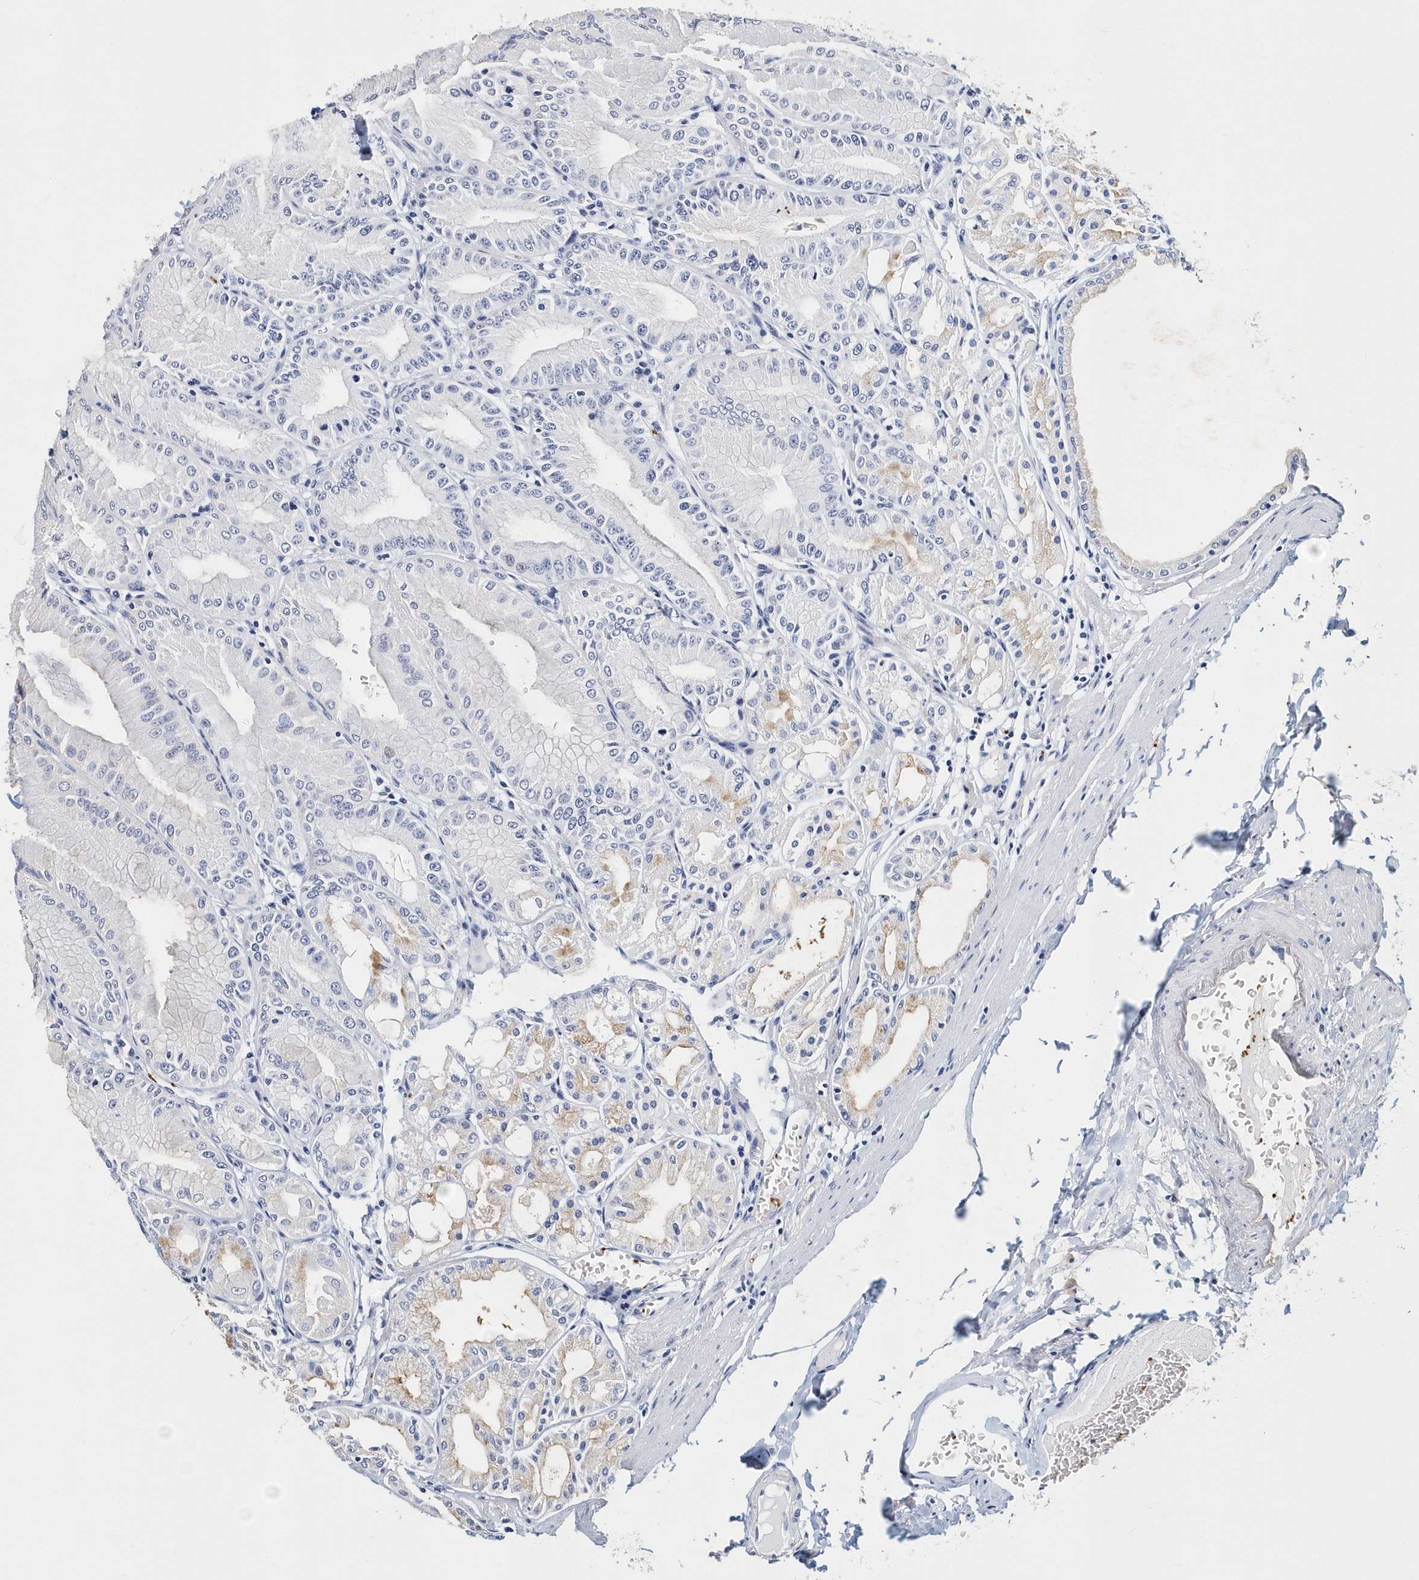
{"staining": {"intensity": "weak", "quantity": "<25%", "location": "cytoplasmic/membranous"}, "tissue": "stomach", "cell_type": "Glandular cells", "image_type": "normal", "snomed": [{"axis": "morphology", "description": "Normal tissue, NOS"}, {"axis": "topography", "description": "Stomach, lower"}], "caption": "Immunohistochemistry (IHC) photomicrograph of benign stomach: stomach stained with DAB displays no significant protein positivity in glandular cells.", "gene": "ITGA2B", "patient": {"sex": "male", "age": 71}}